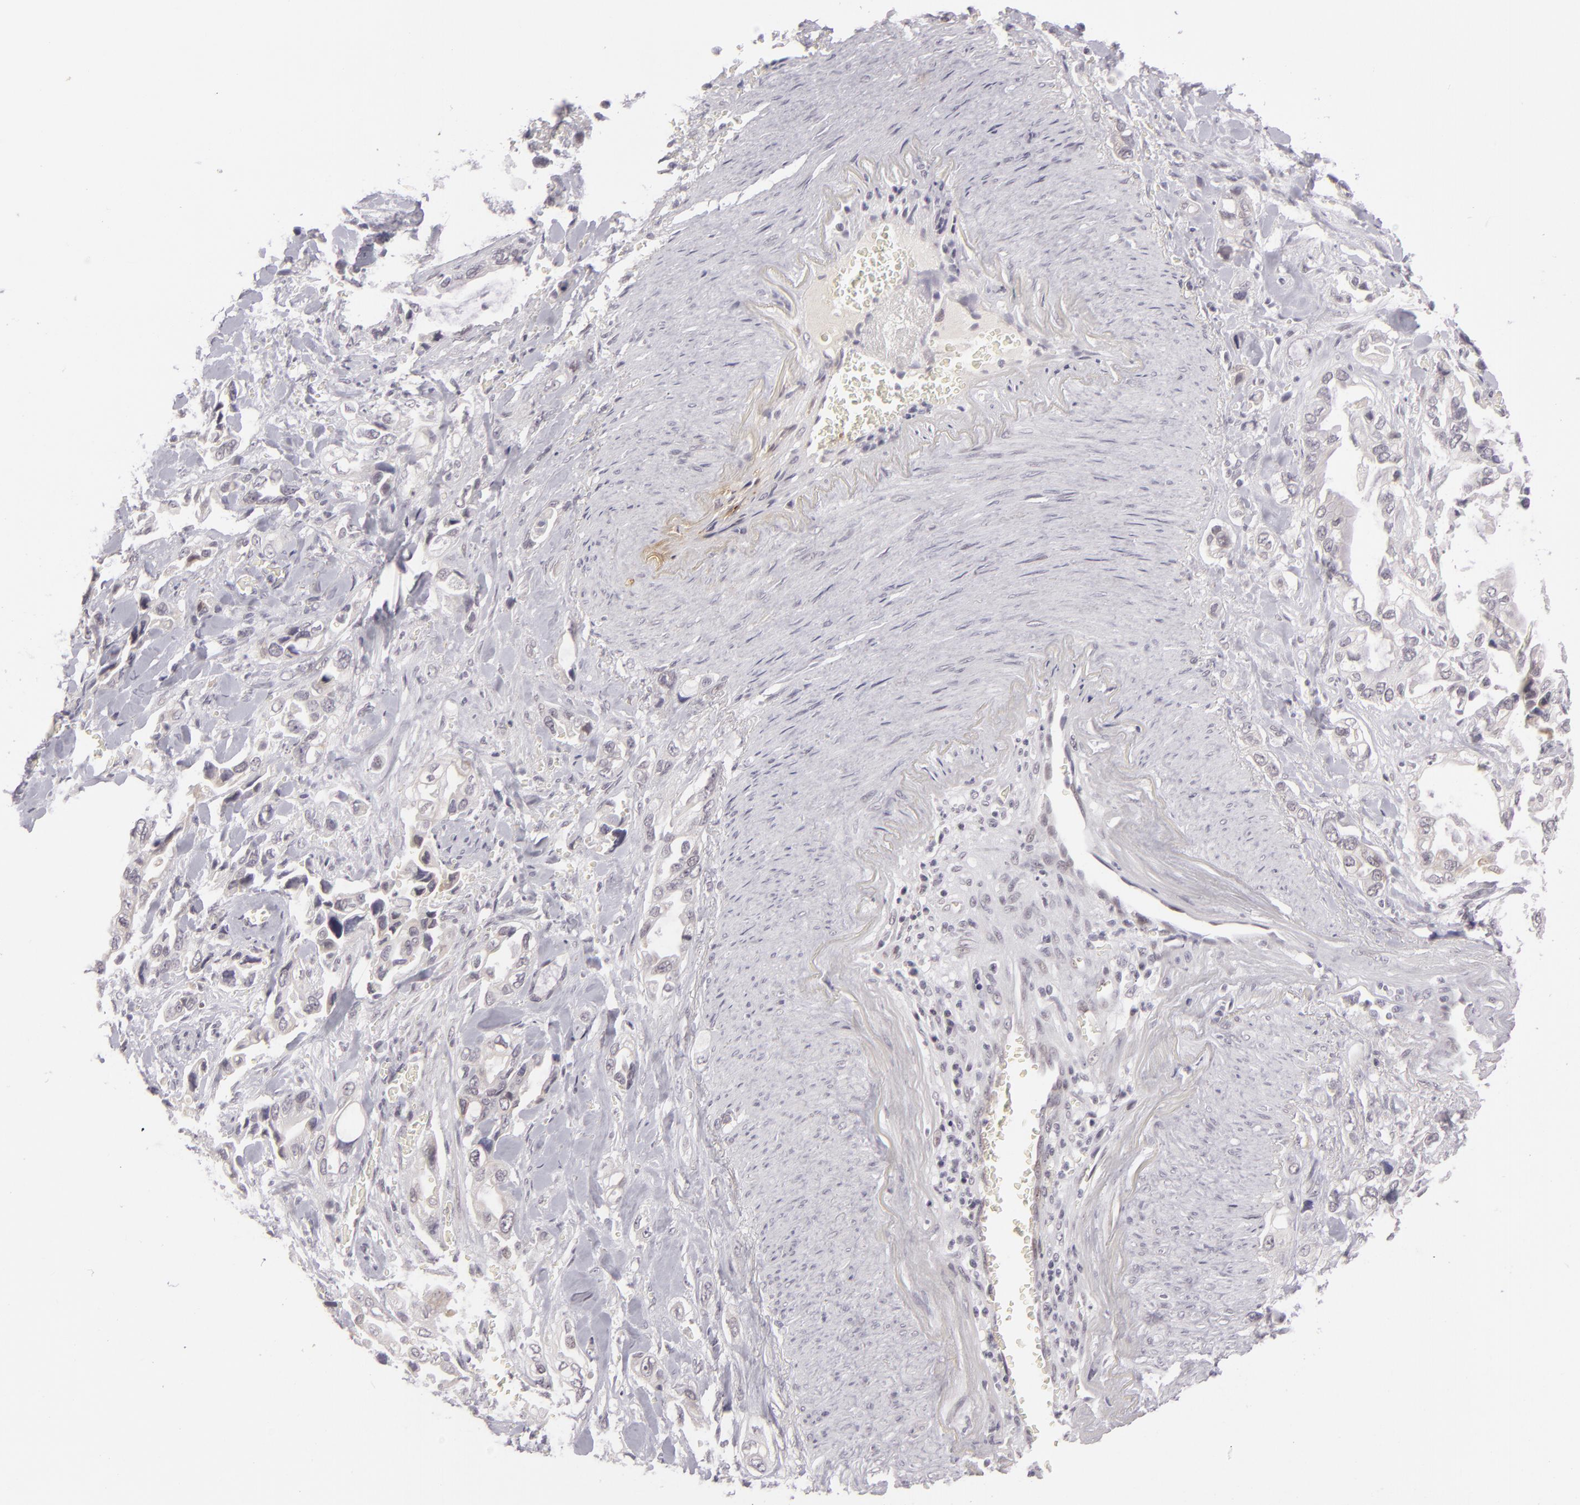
{"staining": {"intensity": "negative", "quantity": "none", "location": "none"}, "tissue": "pancreatic cancer", "cell_type": "Tumor cells", "image_type": "cancer", "snomed": [{"axis": "morphology", "description": "Adenocarcinoma, NOS"}, {"axis": "topography", "description": "Pancreas"}], "caption": "This is an immunohistochemistry (IHC) histopathology image of human pancreatic adenocarcinoma. There is no staining in tumor cells.", "gene": "ZNF205", "patient": {"sex": "male", "age": 69}}